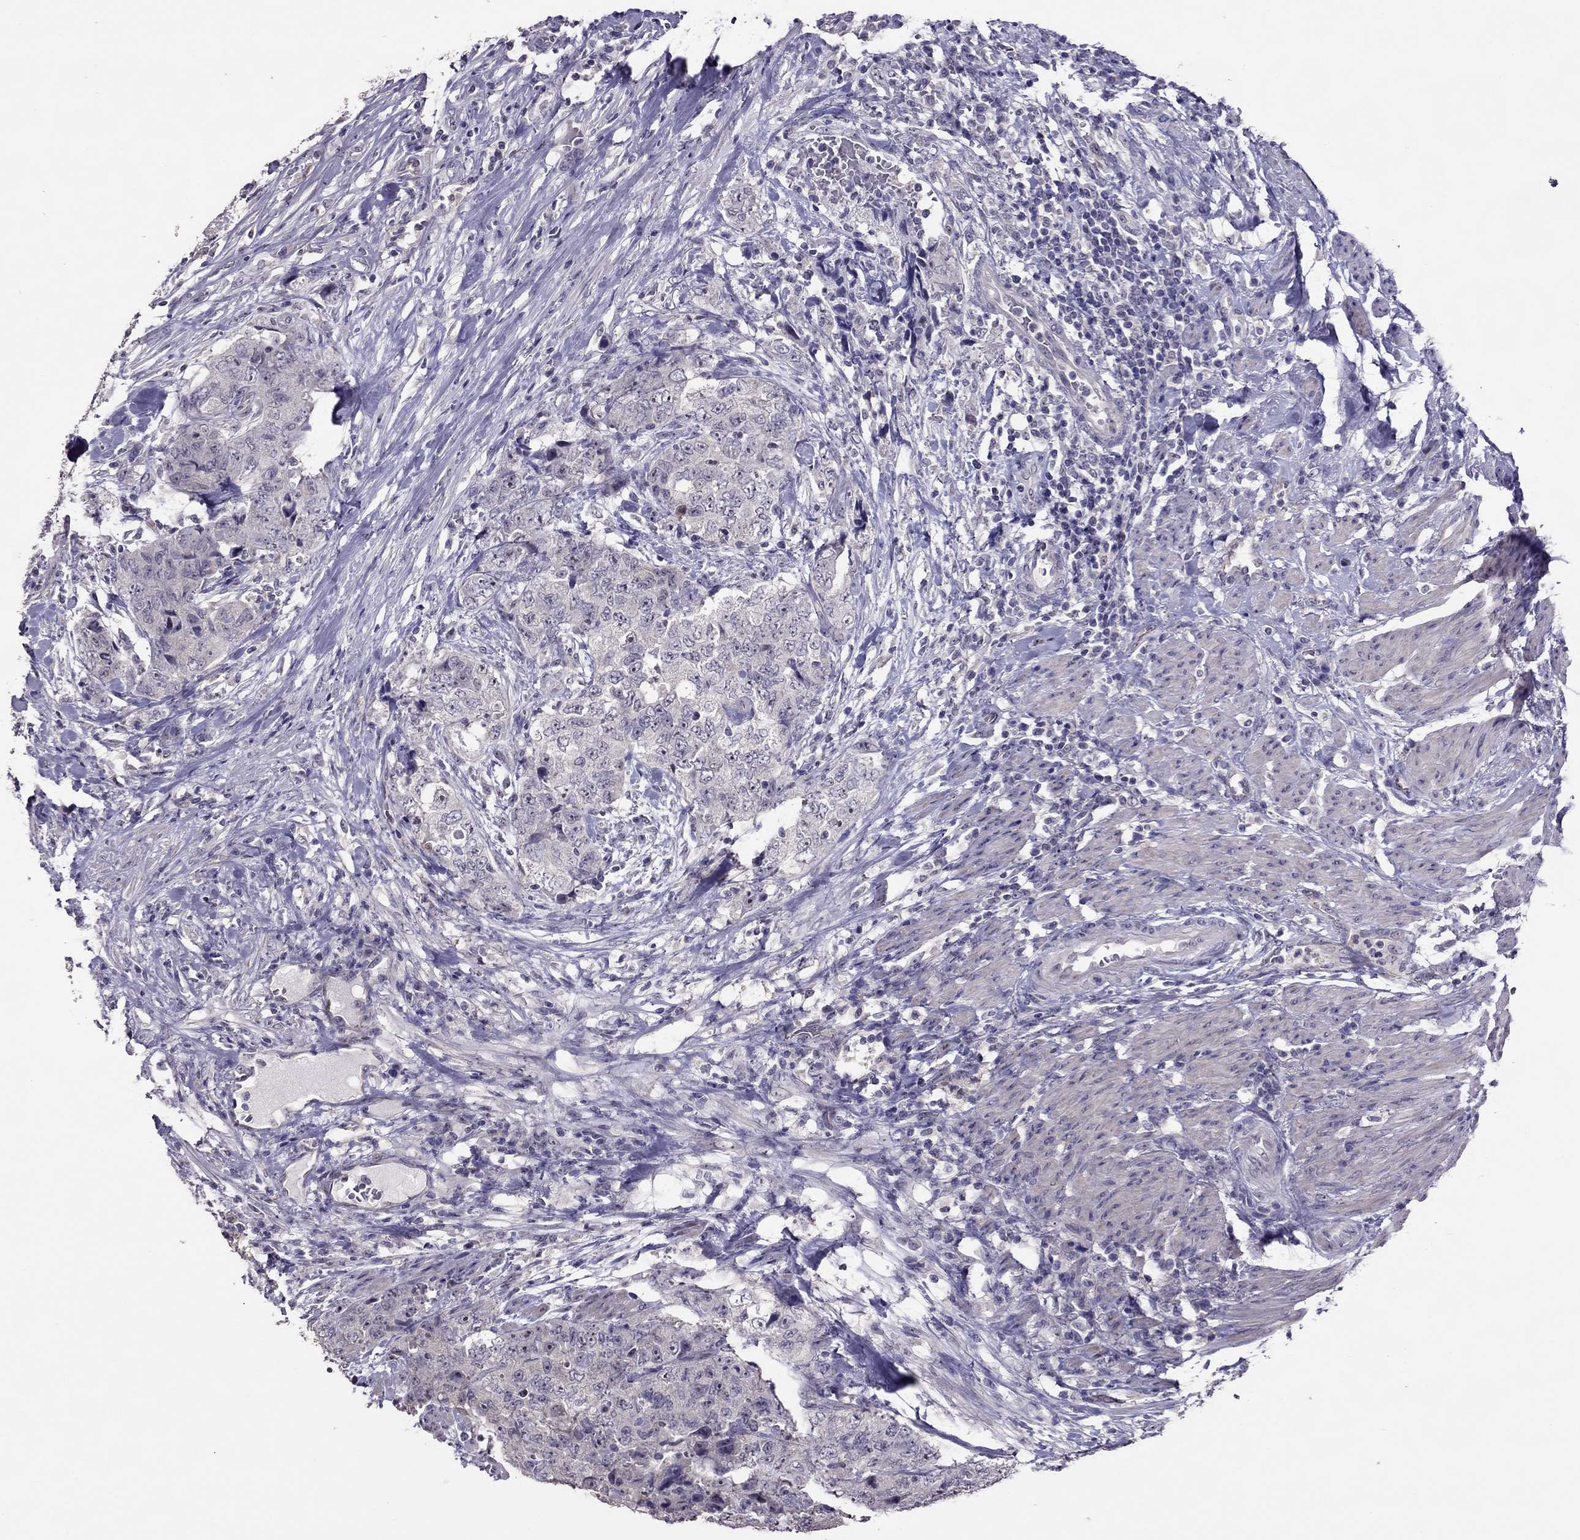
{"staining": {"intensity": "negative", "quantity": "none", "location": "none"}, "tissue": "urothelial cancer", "cell_type": "Tumor cells", "image_type": "cancer", "snomed": [{"axis": "morphology", "description": "Urothelial carcinoma, High grade"}, {"axis": "topography", "description": "Urinary bladder"}], "caption": "High magnification brightfield microscopy of urothelial cancer stained with DAB (brown) and counterstained with hematoxylin (blue): tumor cells show no significant positivity.", "gene": "LRRC46", "patient": {"sex": "female", "age": 78}}